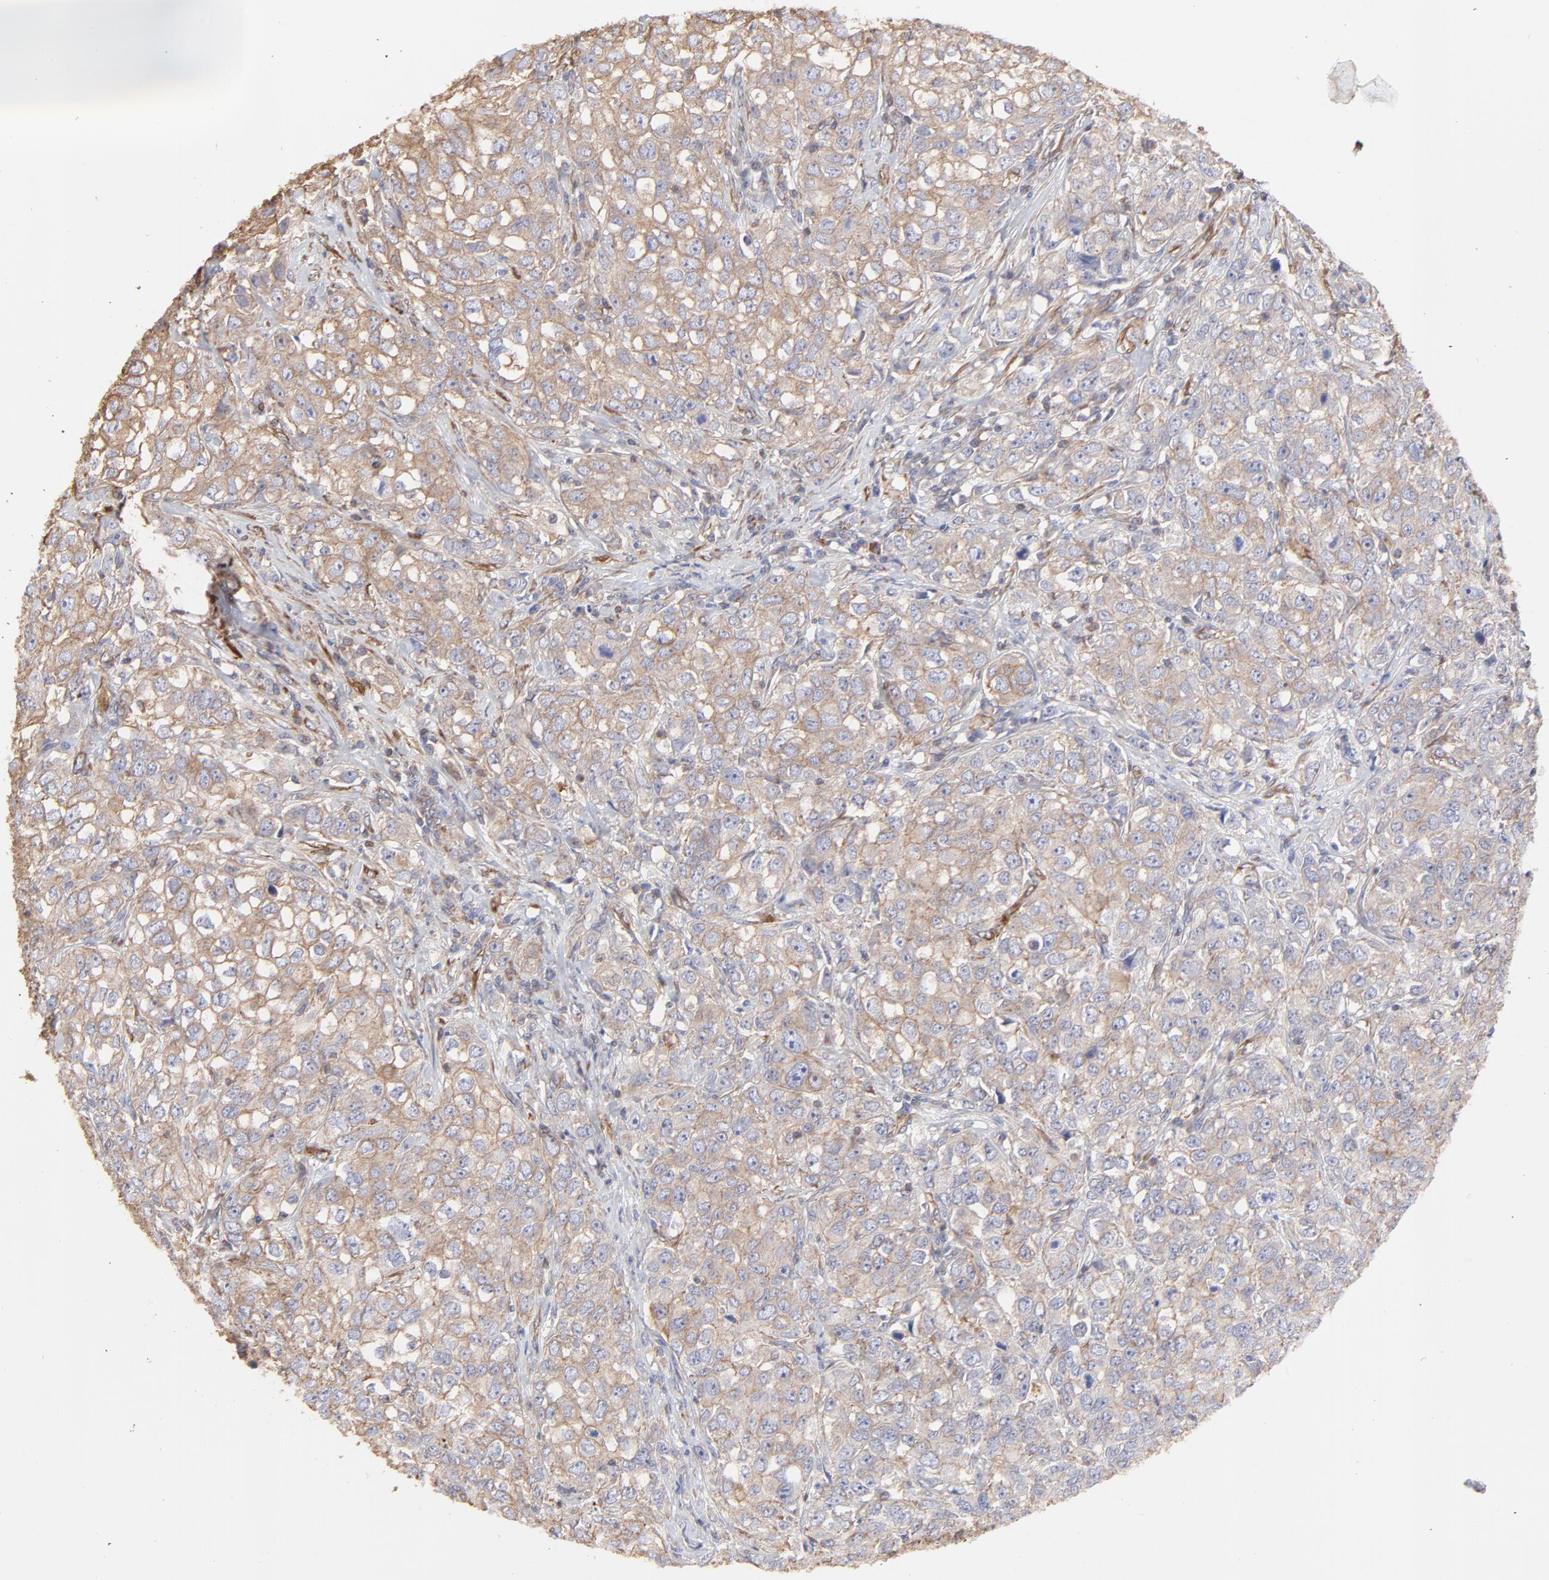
{"staining": {"intensity": "weak", "quantity": ">75%", "location": "cytoplasmic/membranous"}, "tissue": "urothelial cancer", "cell_type": "Tumor cells", "image_type": "cancer", "snomed": [{"axis": "morphology", "description": "Urothelial carcinoma, High grade"}, {"axis": "topography", "description": "Urinary bladder"}], "caption": "High-power microscopy captured an immunohistochemistry micrograph of urothelial cancer, revealing weak cytoplasmic/membranous positivity in about >75% of tumor cells. The protein is stained brown, and the nuclei are stained in blue (DAB (3,3'-diaminobenzidine) IHC with brightfield microscopy, high magnification).", "gene": "LRCH2", "patient": {"sex": "female", "age": 75}}